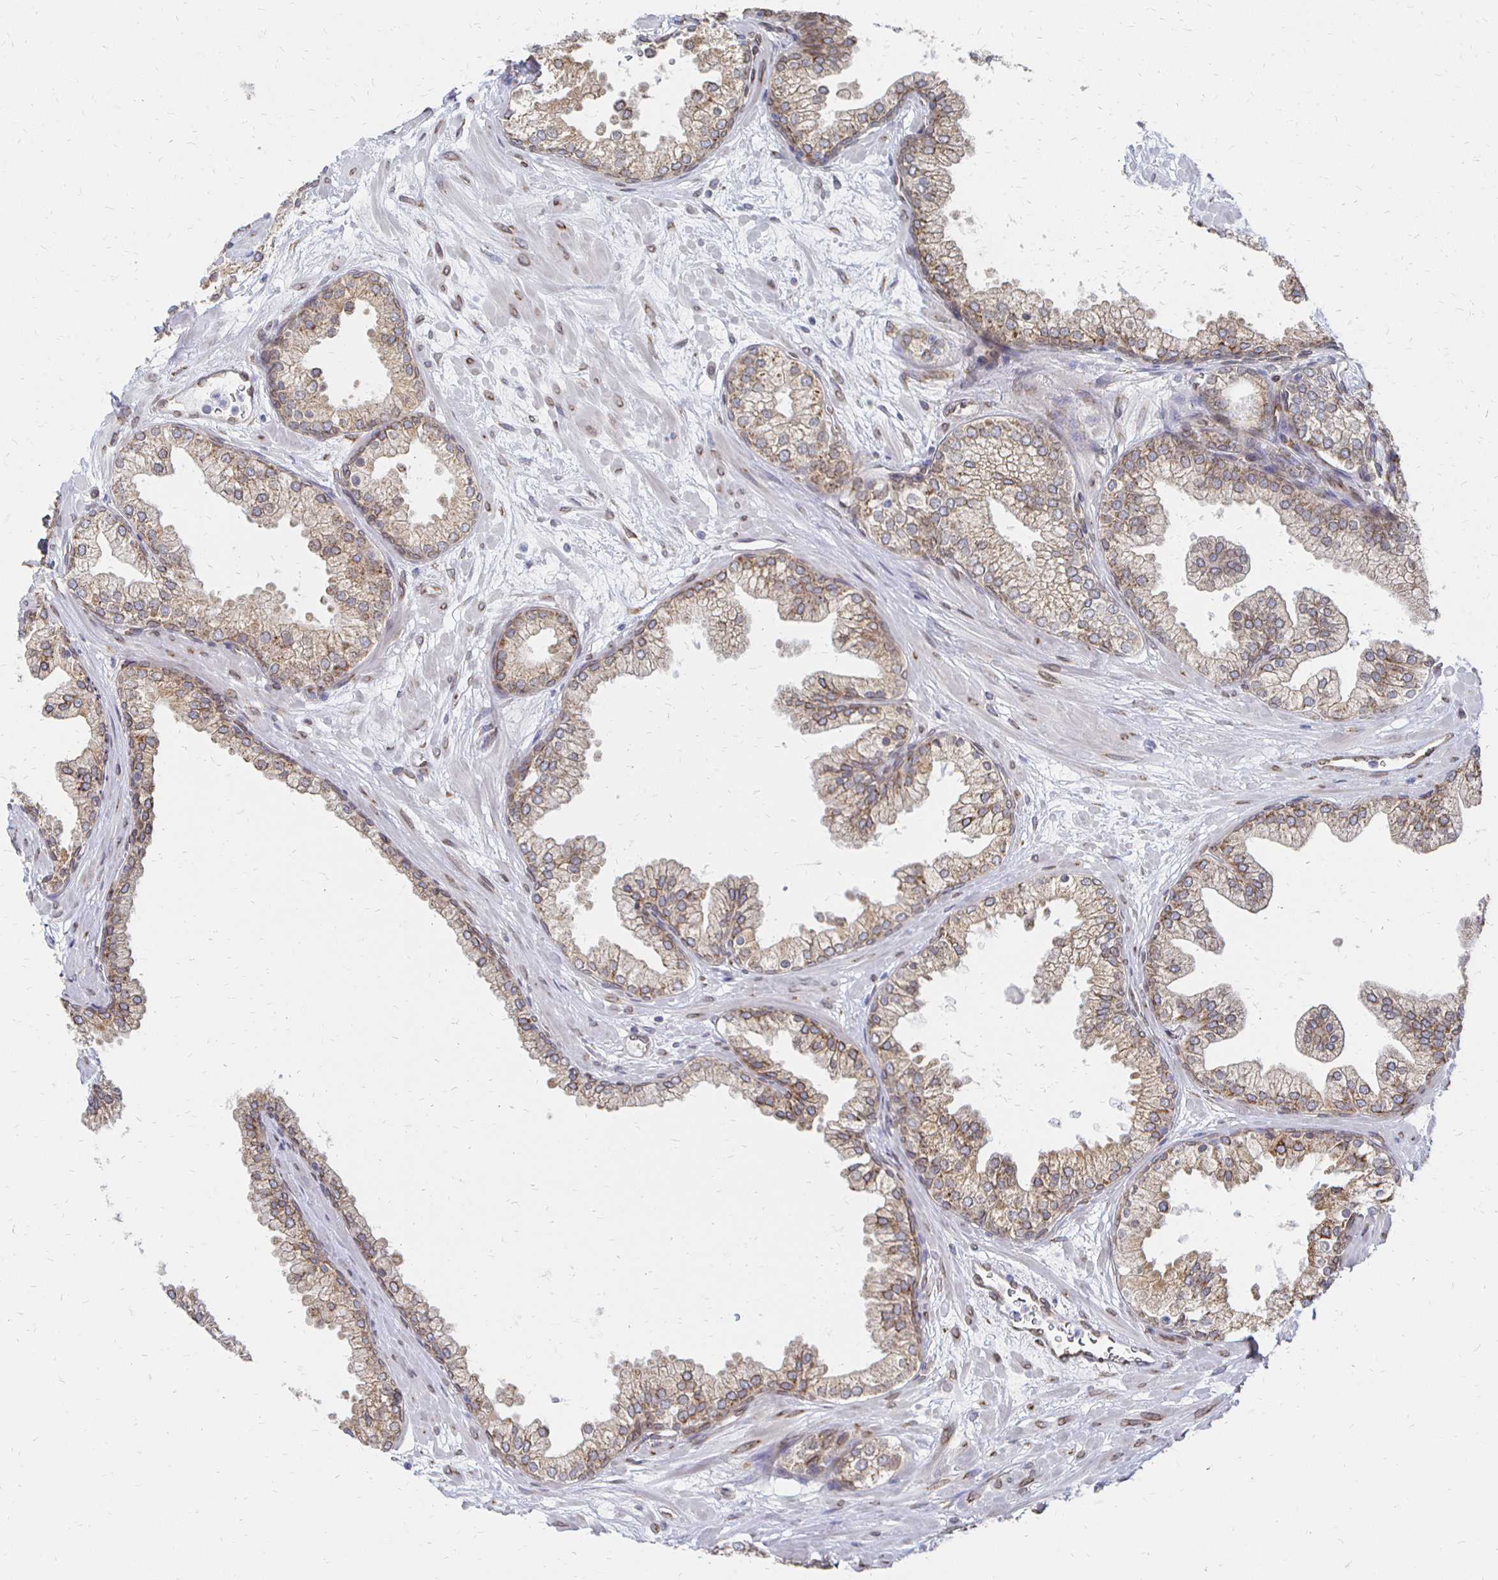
{"staining": {"intensity": "strong", "quantity": "25%-75%", "location": "cytoplasmic/membranous,nuclear"}, "tissue": "prostate", "cell_type": "Glandular cells", "image_type": "normal", "snomed": [{"axis": "morphology", "description": "Normal tissue, NOS"}, {"axis": "topography", "description": "Prostate"}, {"axis": "topography", "description": "Peripheral nerve tissue"}], "caption": "Immunohistochemical staining of benign prostate exhibits strong cytoplasmic/membranous,nuclear protein expression in about 25%-75% of glandular cells.", "gene": "PELI3", "patient": {"sex": "male", "age": 61}}